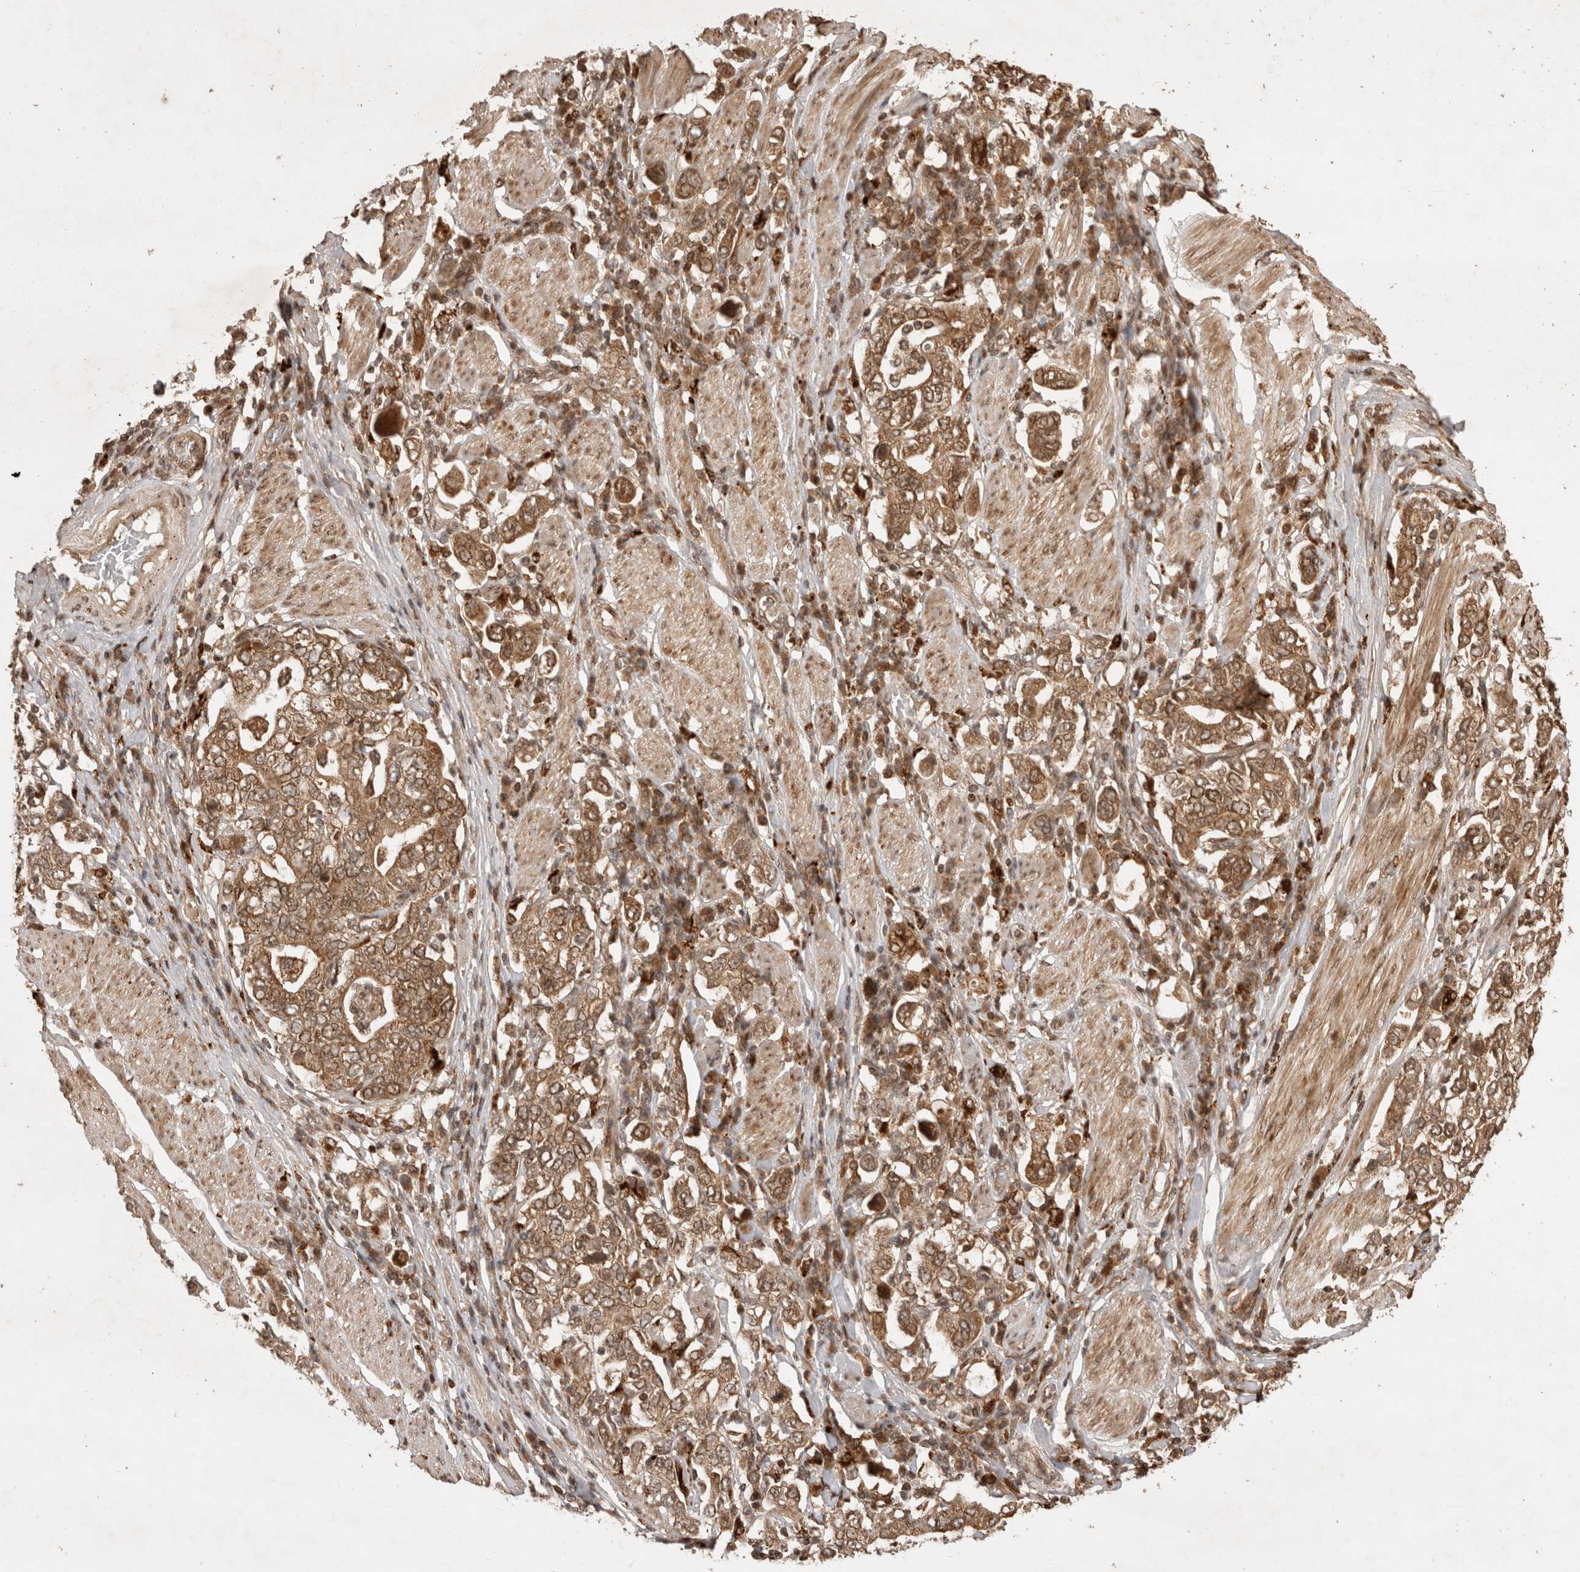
{"staining": {"intensity": "moderate", "quantity": ">75%", "location": "cytoplasmic/membranous"}, "tissue": "stomach cancer", "cell_type": "Tumor cells", "image_type": "cancer", "snomed": [{"axis": "morphology", "description": "Adenocarcinoma, NOS"}, {"axis": "topography", "description": "Stomach, upper"}], "caption": "Moderate cytoplasmic/membranous expression for a protein is seen in about >75% of tumor cells of stomach cancer using IHC.", "gene": "FAM221A", "patient": {"sex": "male", "age": 62}}